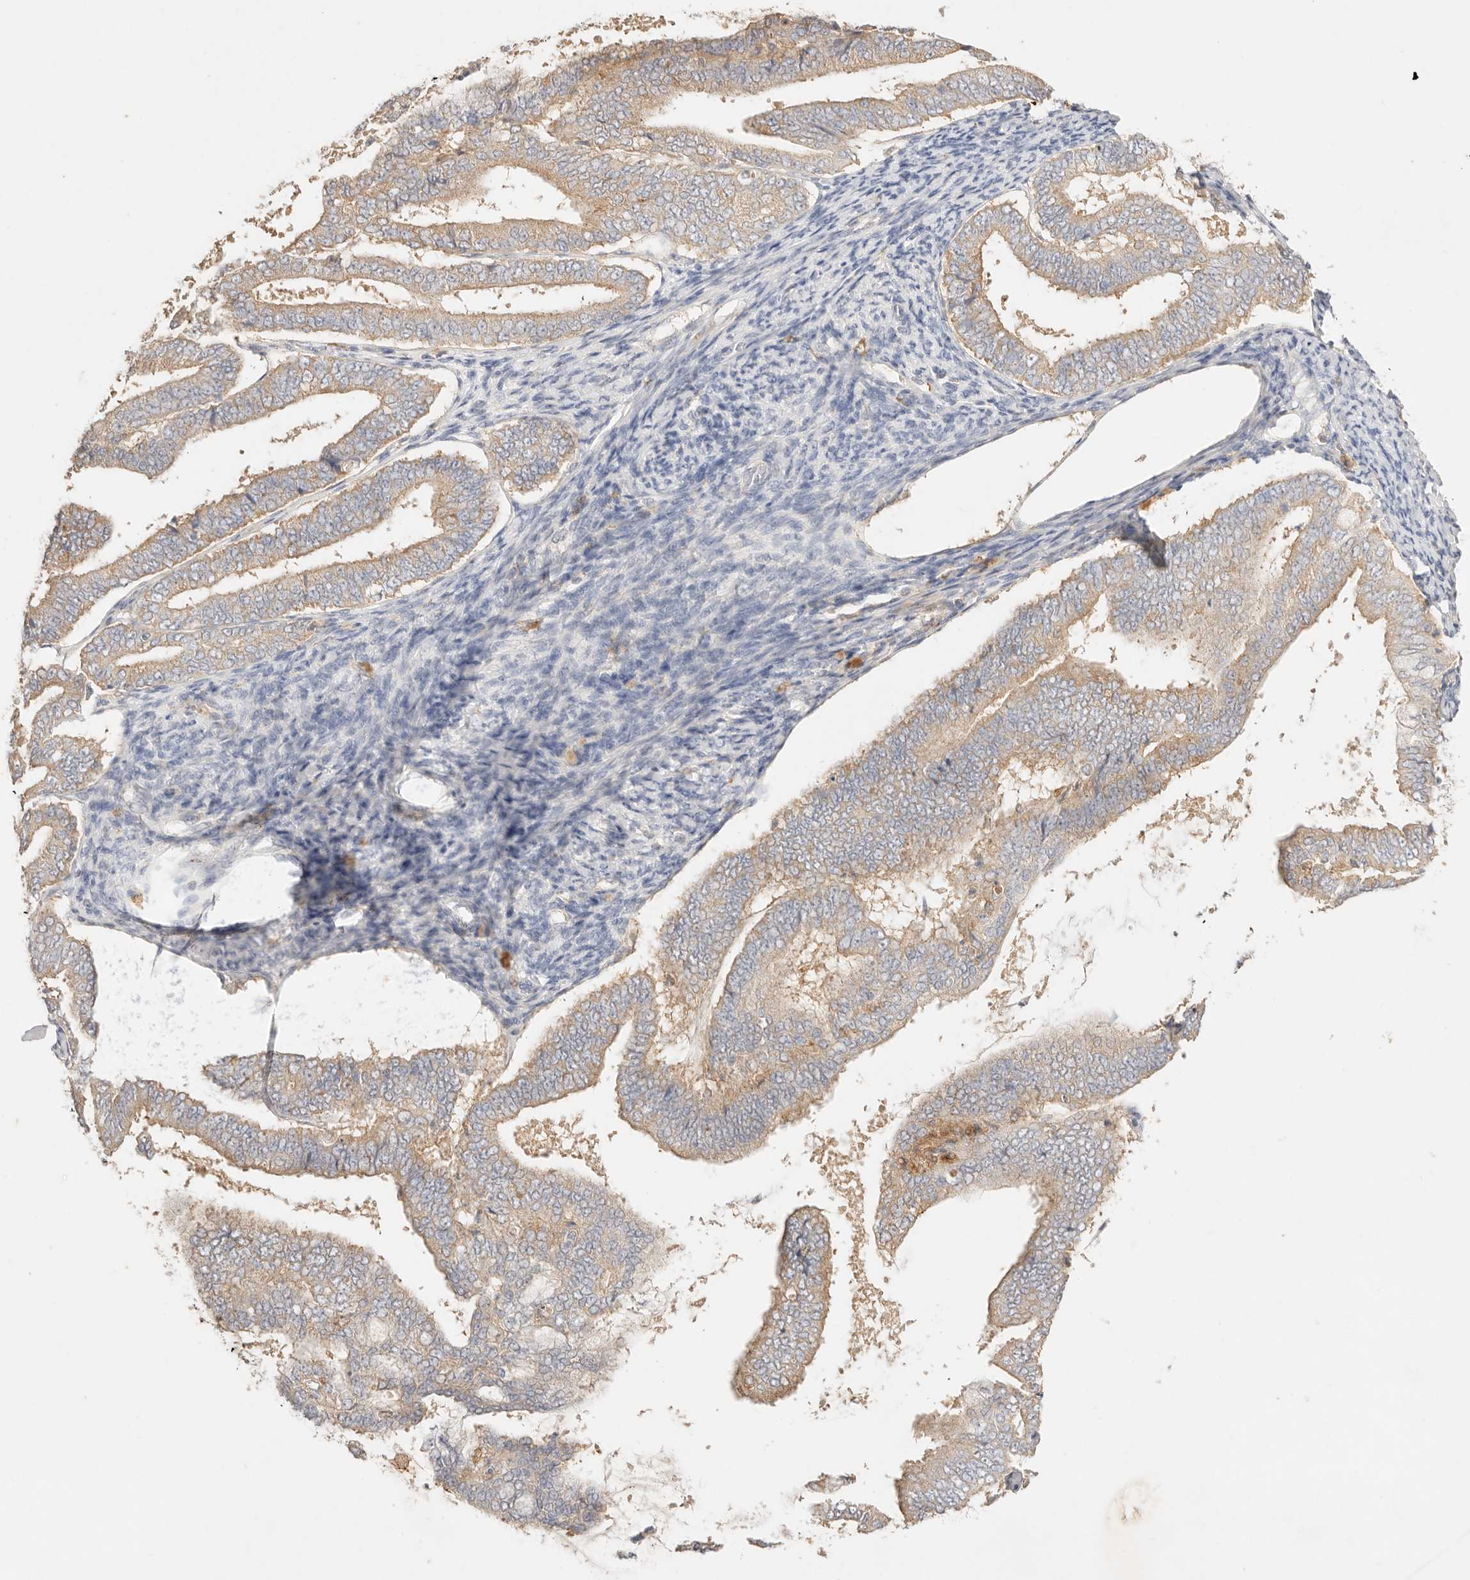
{"staining": {"intensity": "weak", "quantity": ">75%", "location": "cytoplasmic/membranous"}, "tissue": "endometrial cancer", "cell_type": "Tumor cells", "image_type": "cancer", "snomed": [{"axis": "morphology", "description": "Adenocarcinoma, NOS"}, {"axis": "topography", "description": "Endometrium"}], "caption": "Immunohistochemical staining of human endometrial adenocarcinoma demonstrates weak cytoplasmic/membranous protein staining in about >75% of tumor cells.", "gene": "HK2", "patient": {"sex": "female", "age": 63}}